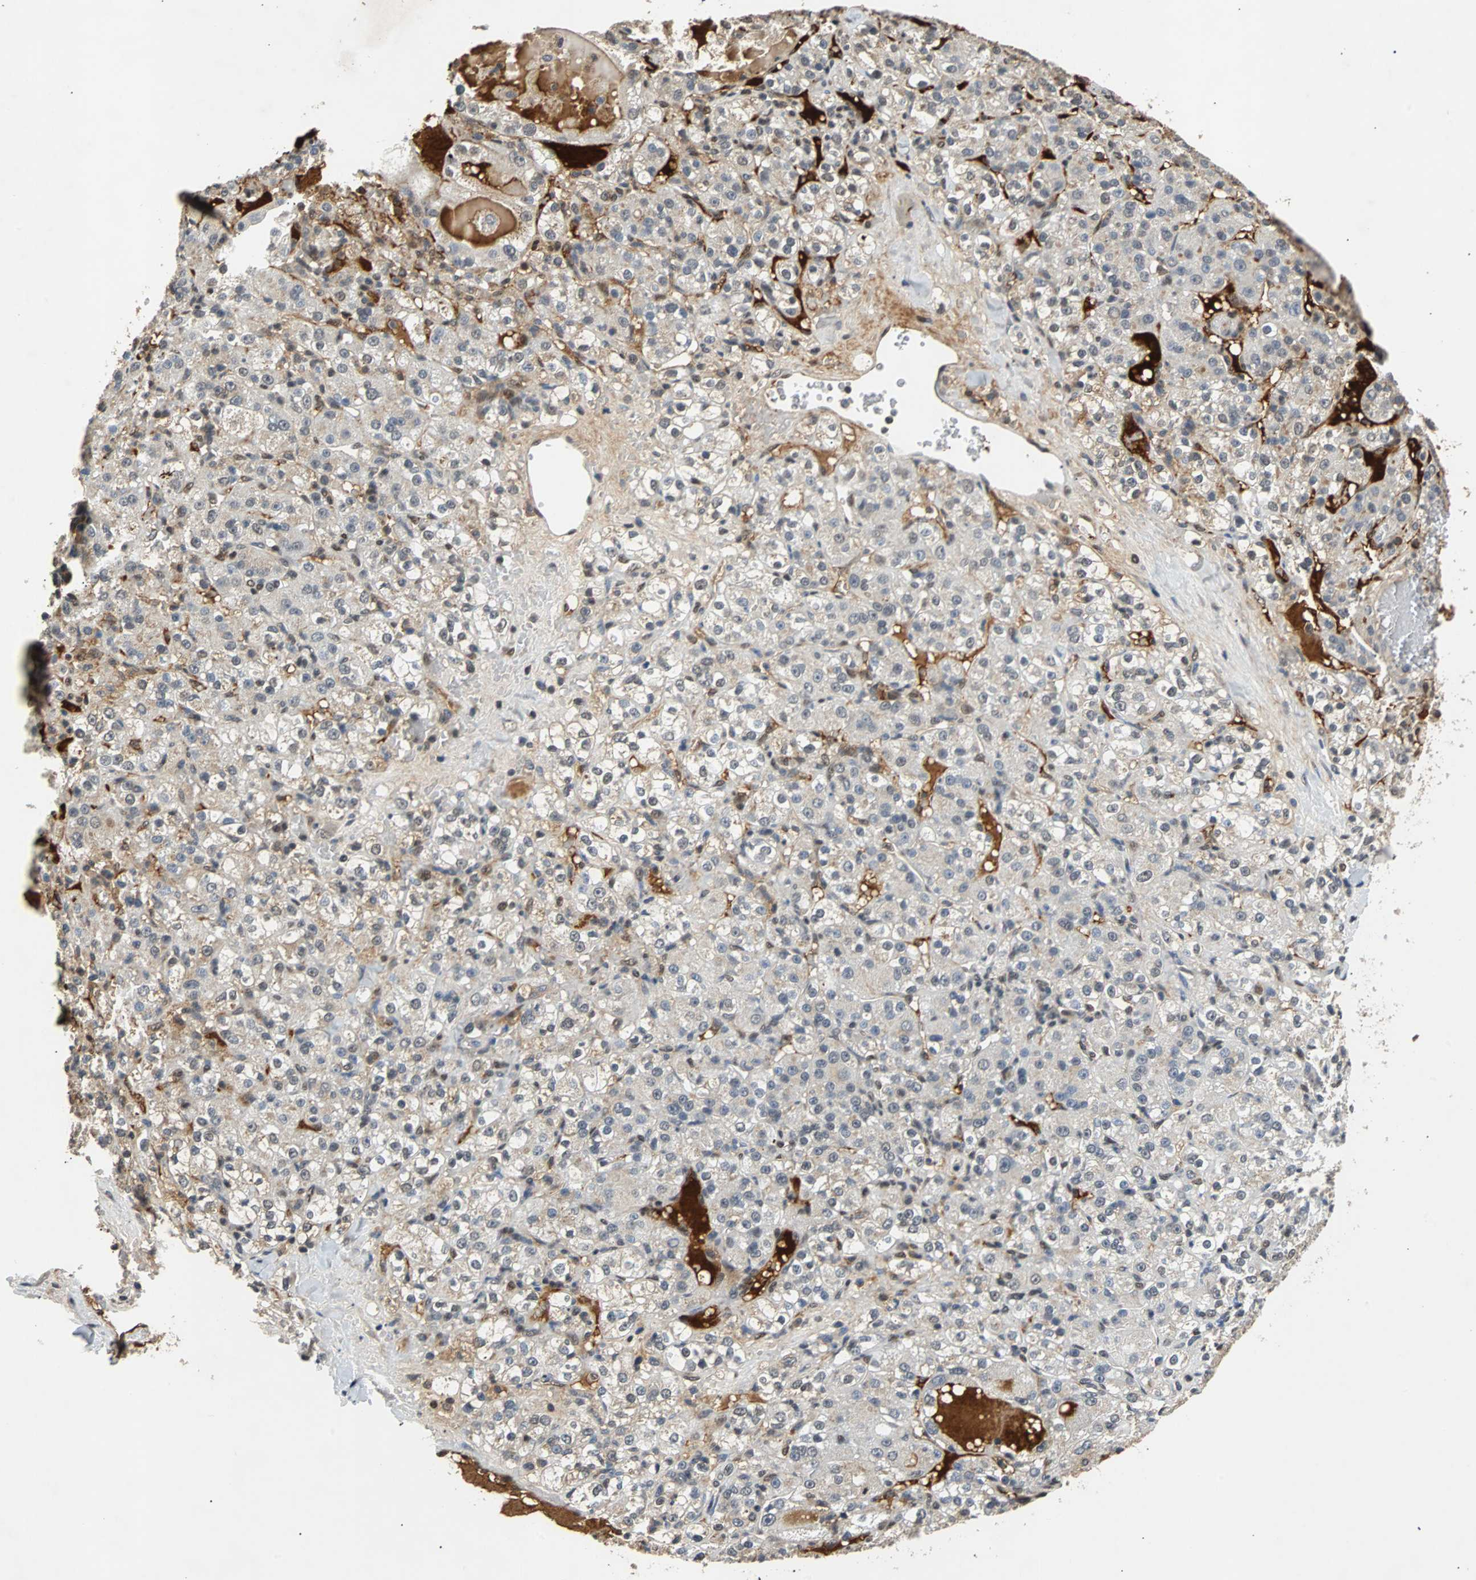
{"staining": {"intensity": "weak", "quantity": "<25%", "location": "cytoplasmic/membranous"}, "tissue": "renal cancer", "cell_type": "Tumor cells", "image_type": "cancer", "snomed": [{"axis": "morphology", "description": "Normal tissue, NOS"}, {"axis": "morphology", "description": "Adenocarcinoma, NOS"}, {"axis": "topography", "description": "Kidney"}], "caption": "IHC micrograph of neoplastic tissue: human renal adenocarcinoma stained with DAB displays no significant protein positivity in tumor cells.", "gene": "PHC1", "patient": {"sex": "male", "age": 61}}